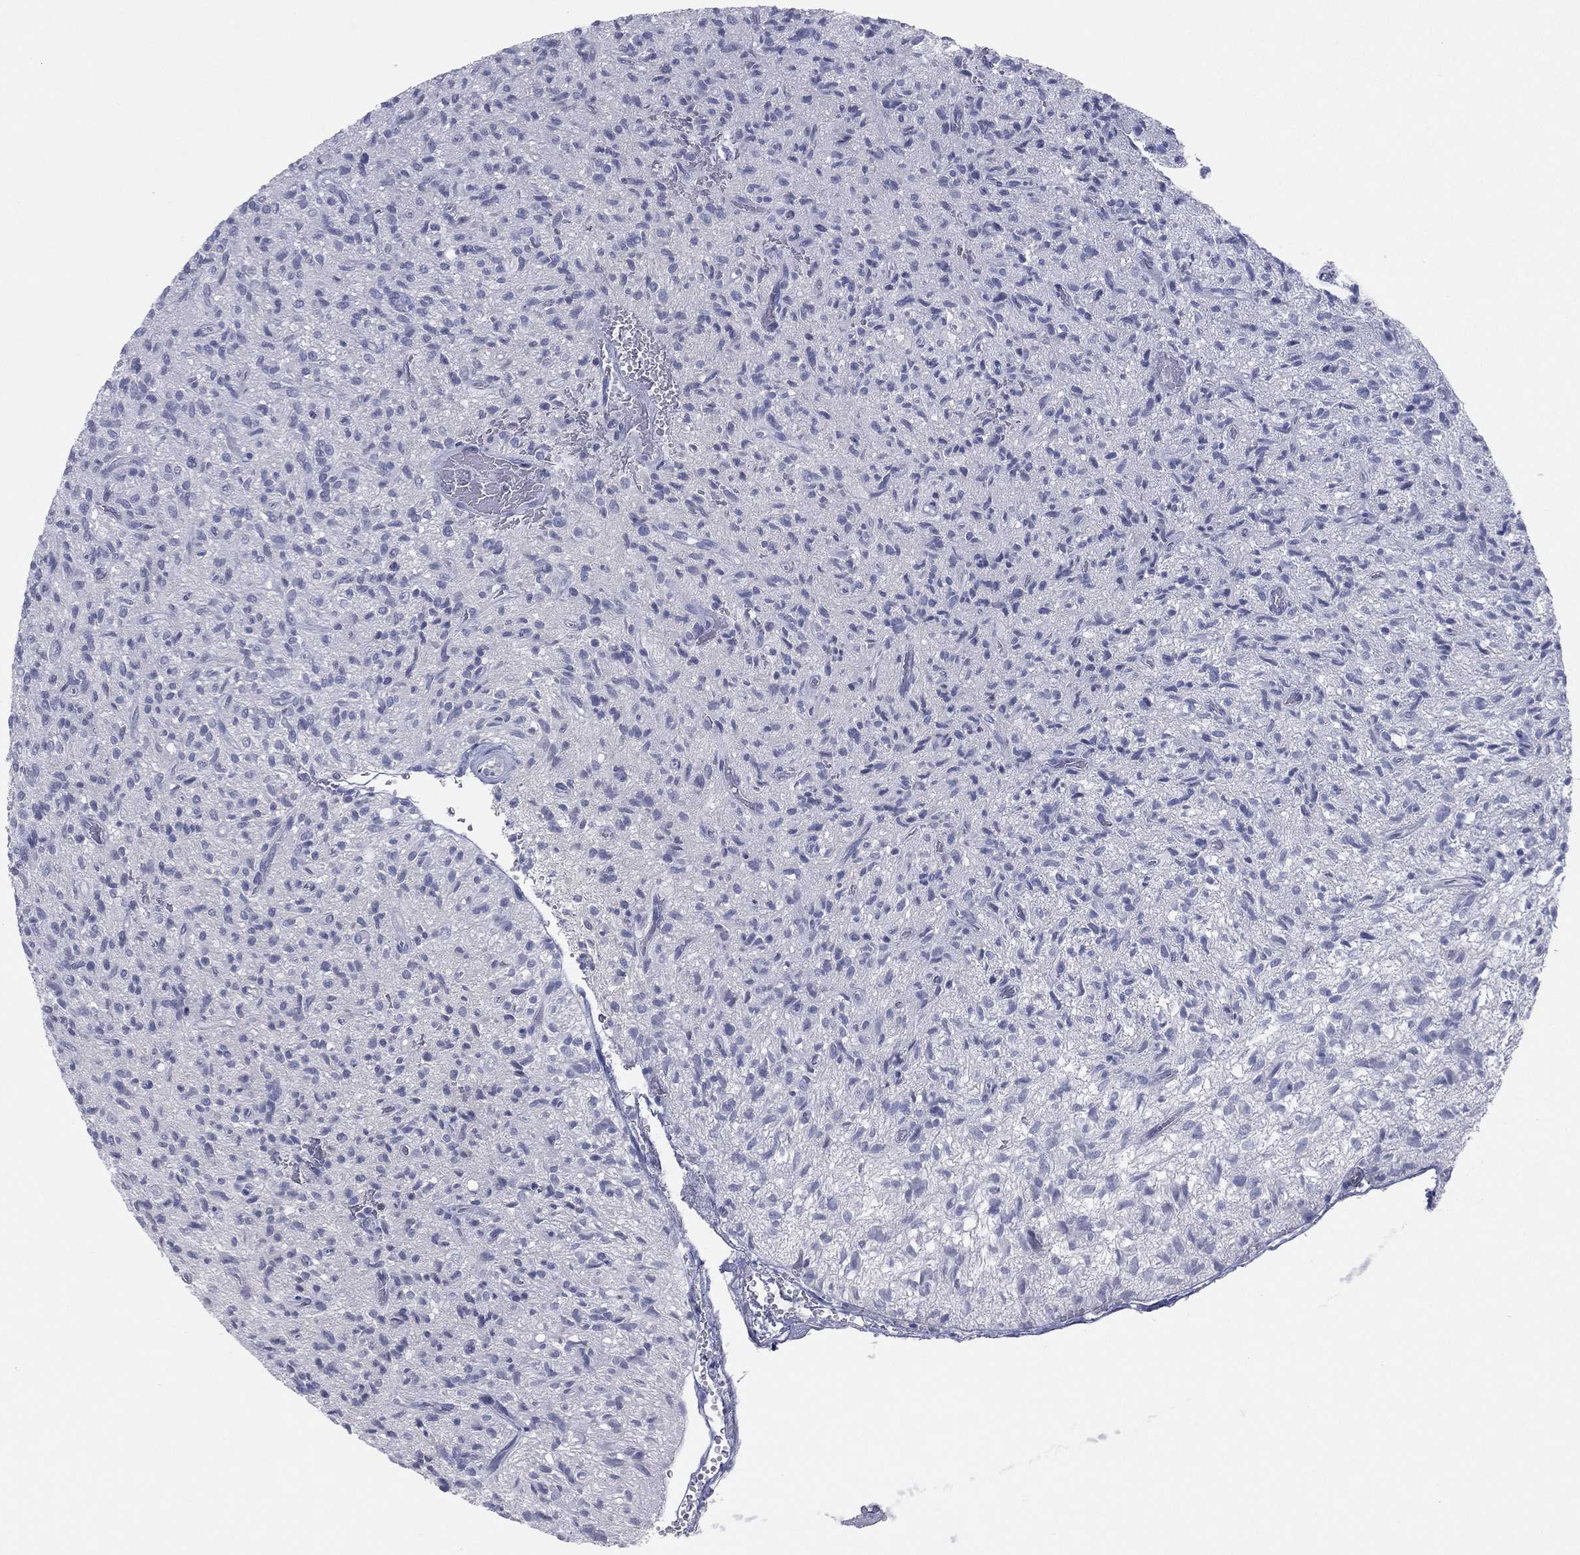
{"staining": {"intensity": "negative", "quantity": "none", "location": "none"}, "tissue": "glioma", "cell_type": "Tumor cells", "image_type": "cancer", "snomed": [{"axis": "morphology", "description": "Glioma, malignant, High grade"}, {"axis": "topography", "description": "Brain"}], "caption": "Tumor cells show no significant expression in glioma. (IHC, brightfield microscopy, high magnification).", "gene": "CPT1B", "patient": {"sex": "male", "age": 64}}